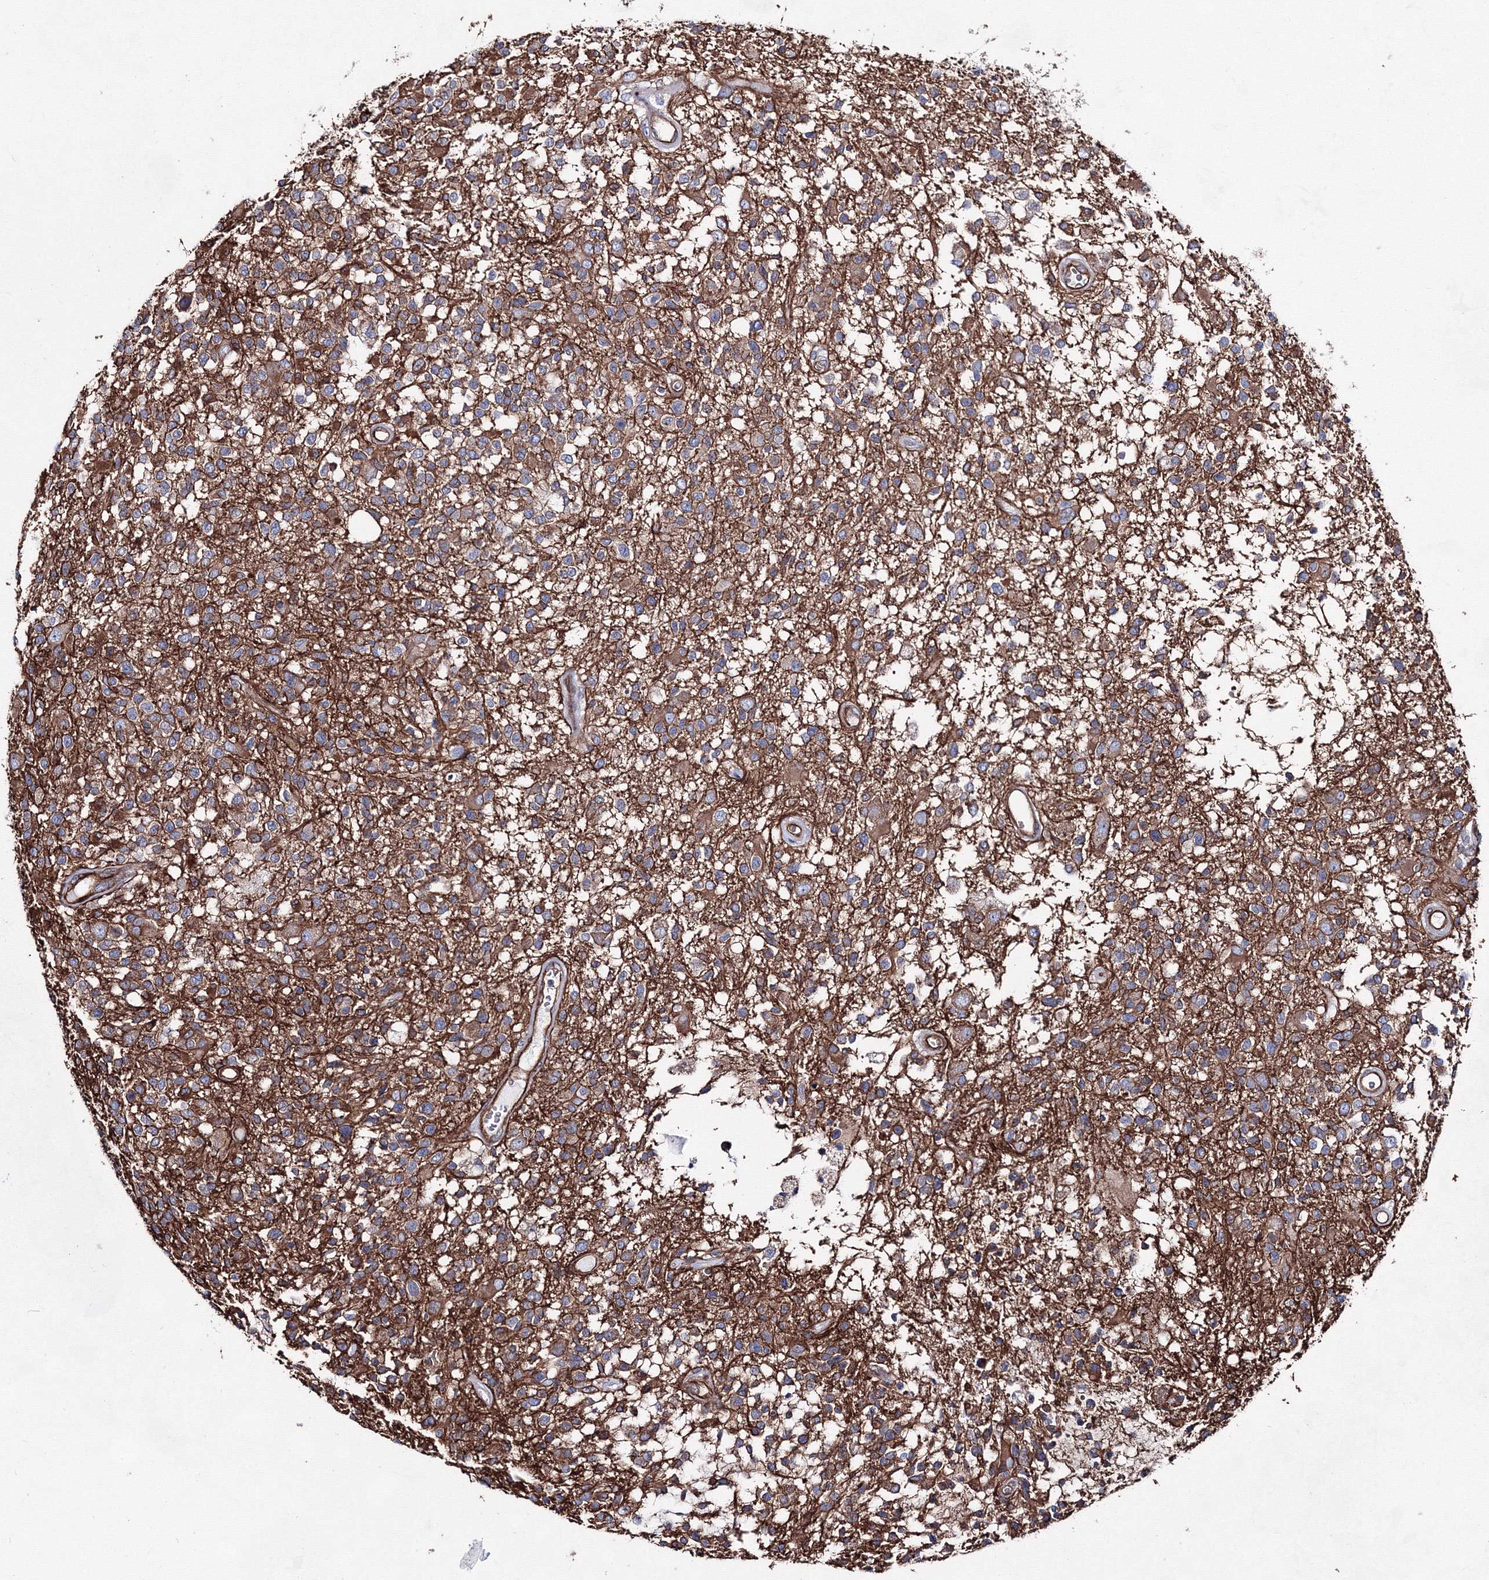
{"staining": {"intensity": "moderate", "quantity": ">75%", "location": "cytoplasmic/membranous"}, "tissue": "glioma", "cell_type": "Tumor cells", "image_type": "cancer", "snomed": [{"axis": "morphology", "description": "Glioma, malignant, High grade"}, {"axis": "morphology", "description": "Glioblastoma, NOS"}, {"axis": "topography", "description": "Brain"}], "caption": "This histopathology image demonstrates glioma stained with immunohistochemistry to label a protein in brown. The cytoplasmic/membranous of tumor cells show moderate positivity for the protein. Nuclei are counter-stained blue.", "gene": "ANKRD37", "patient": {"sex": "male", "age": 60}}